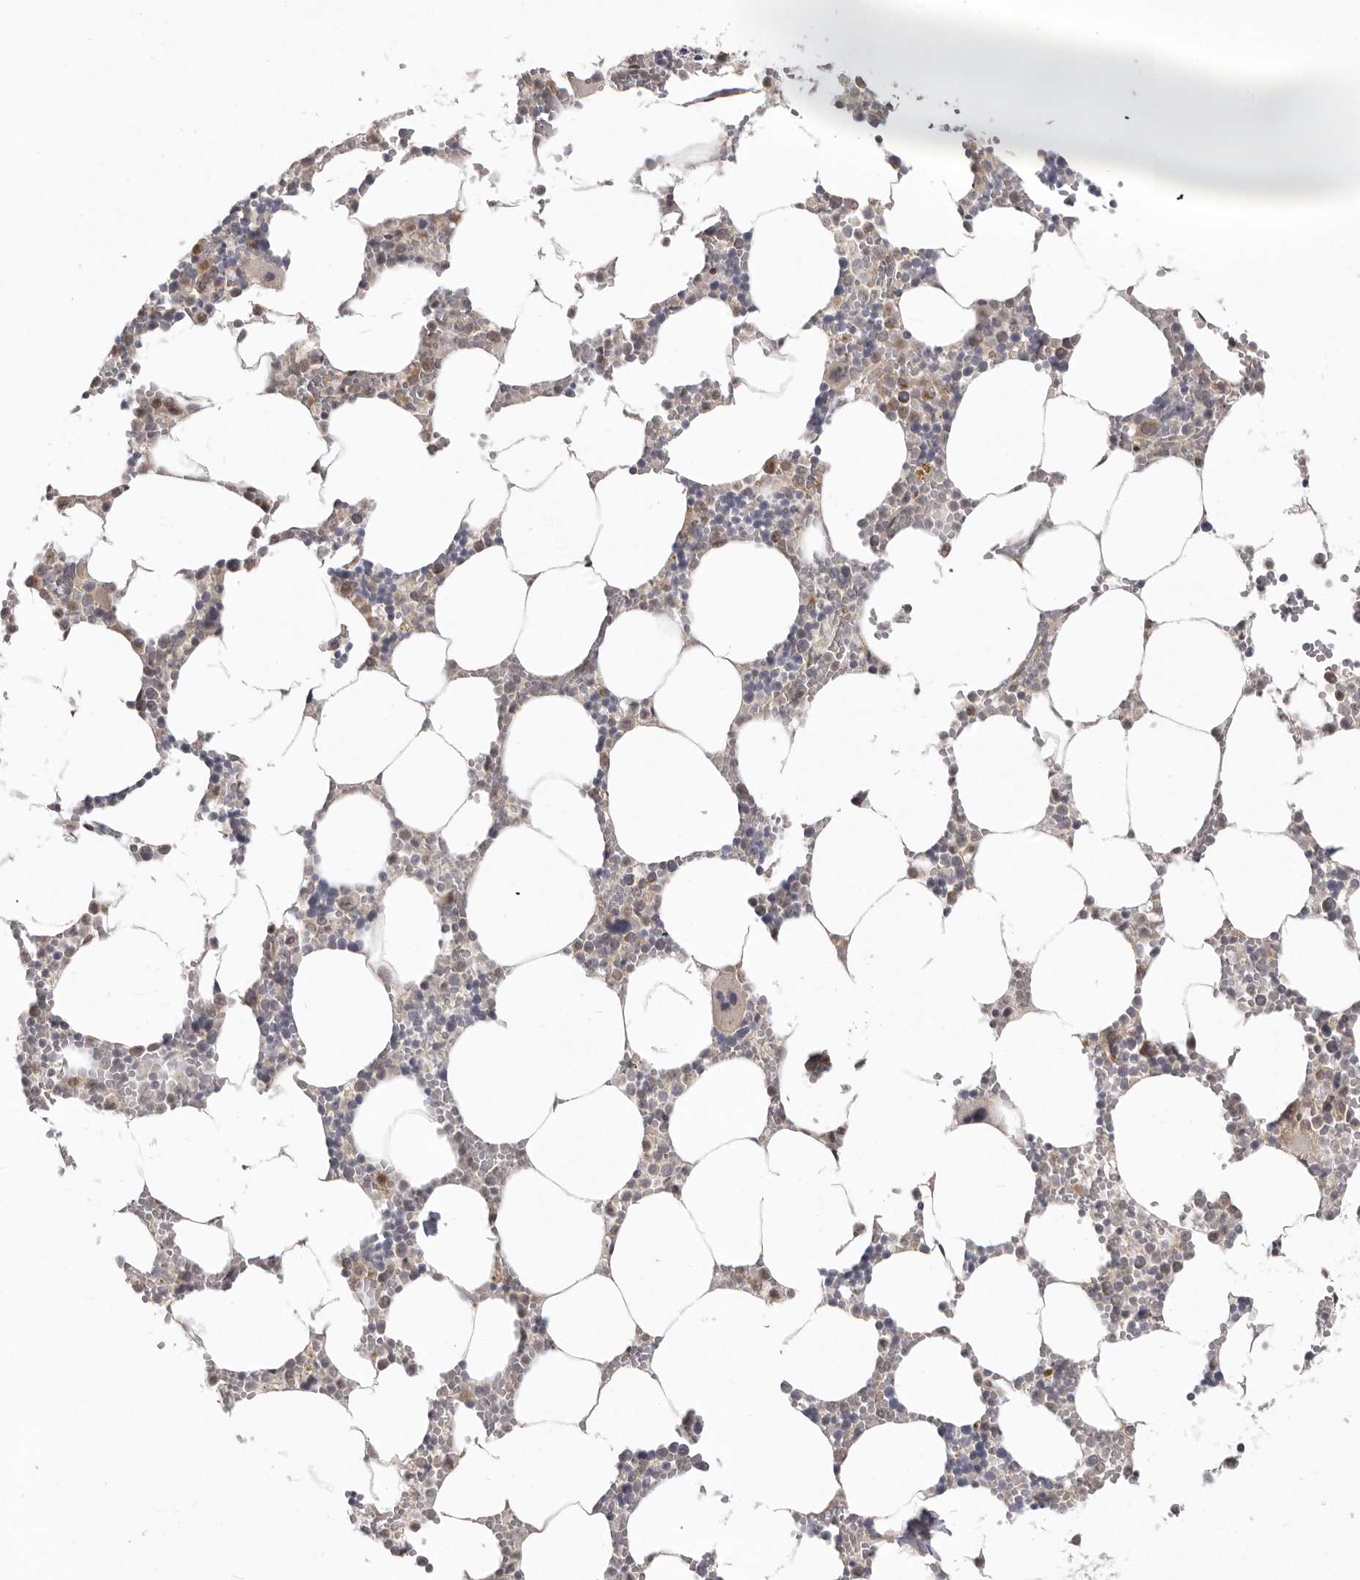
{"staining": {"intensity": "moderate", "quantity": "25%-75%", "location": "cytoplasmic/membranous"}, "tissue": "bone marrow", "cell_type": "Hematopoietic cells", "image_type": "normal", "snomed": [{"axis": "morphology", "description": "Normal tissue, NOS"}, {"axis": "topography", "description": "Bone marrow"}], "caption": "A medium amount of moderate cytoplasmic/membranous positivity is appreciated in approximately 25%-75% of hematopoietic cells in benign bone marrow. (DAB = brown stain, brightfield microscopy at high magnification).", "gene": "NSUN4", "patient": {"sex": "male", "age": 70}}